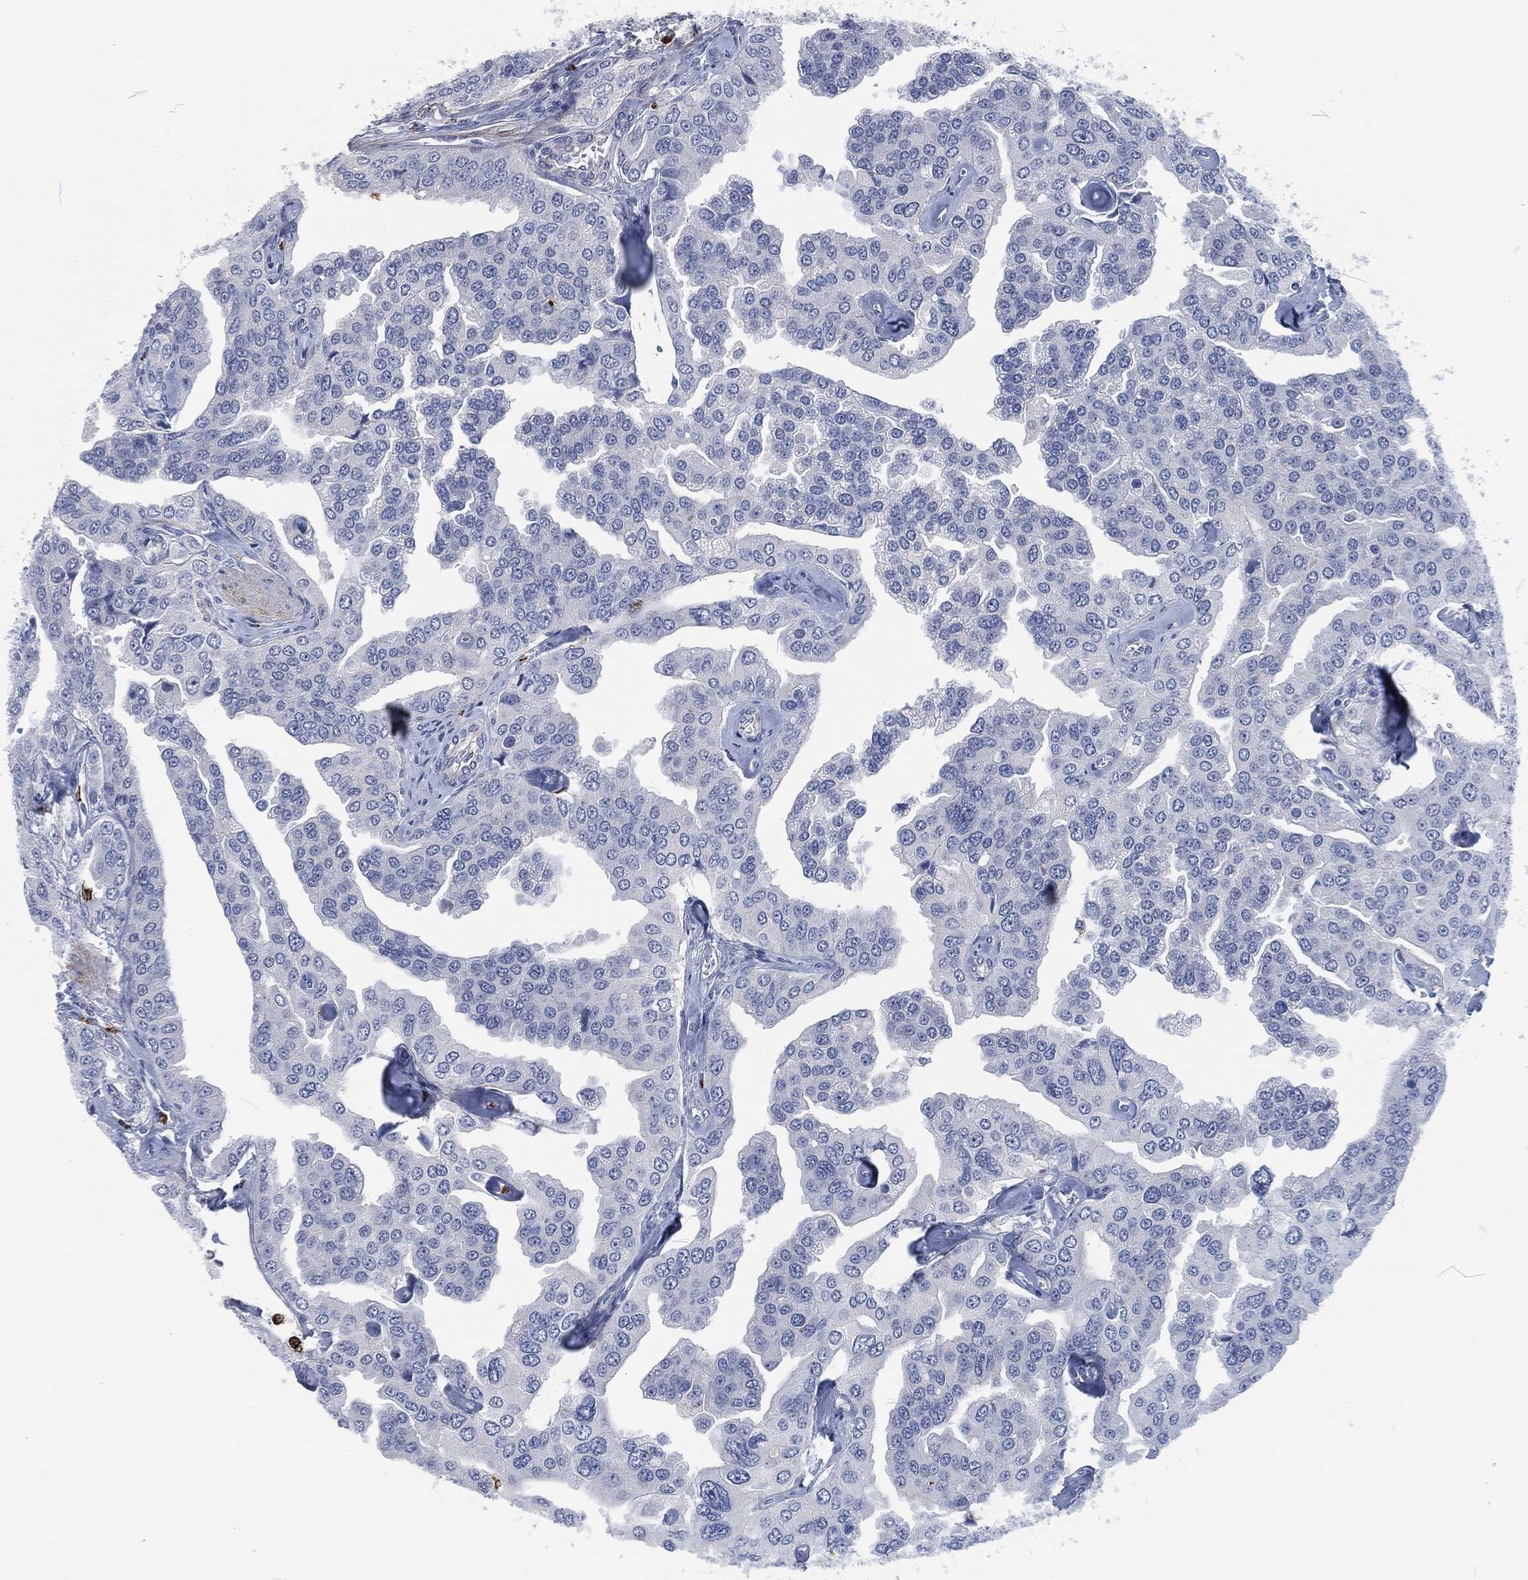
{"staining": {"intensity": "negative", "quantity": "none", "location": "none"}, "tissue": "prostate cancer", "cell_type": "Tumor cells", "image_type": "cancer", "snomed": [{"axis": "morphology", "description": "Adenocarcinoma, NOS"}, {"axis": "topography", "description": "Prostate and seminal vesicle, NOS"}, {"axis": "topography", "description": "Prostate"}], "caption": "Tumor cells are negative for brown protein staining in adenocarcinoma (prostate).", "gene": "MPO", "patient": {"sex": "male", "age": 69}}